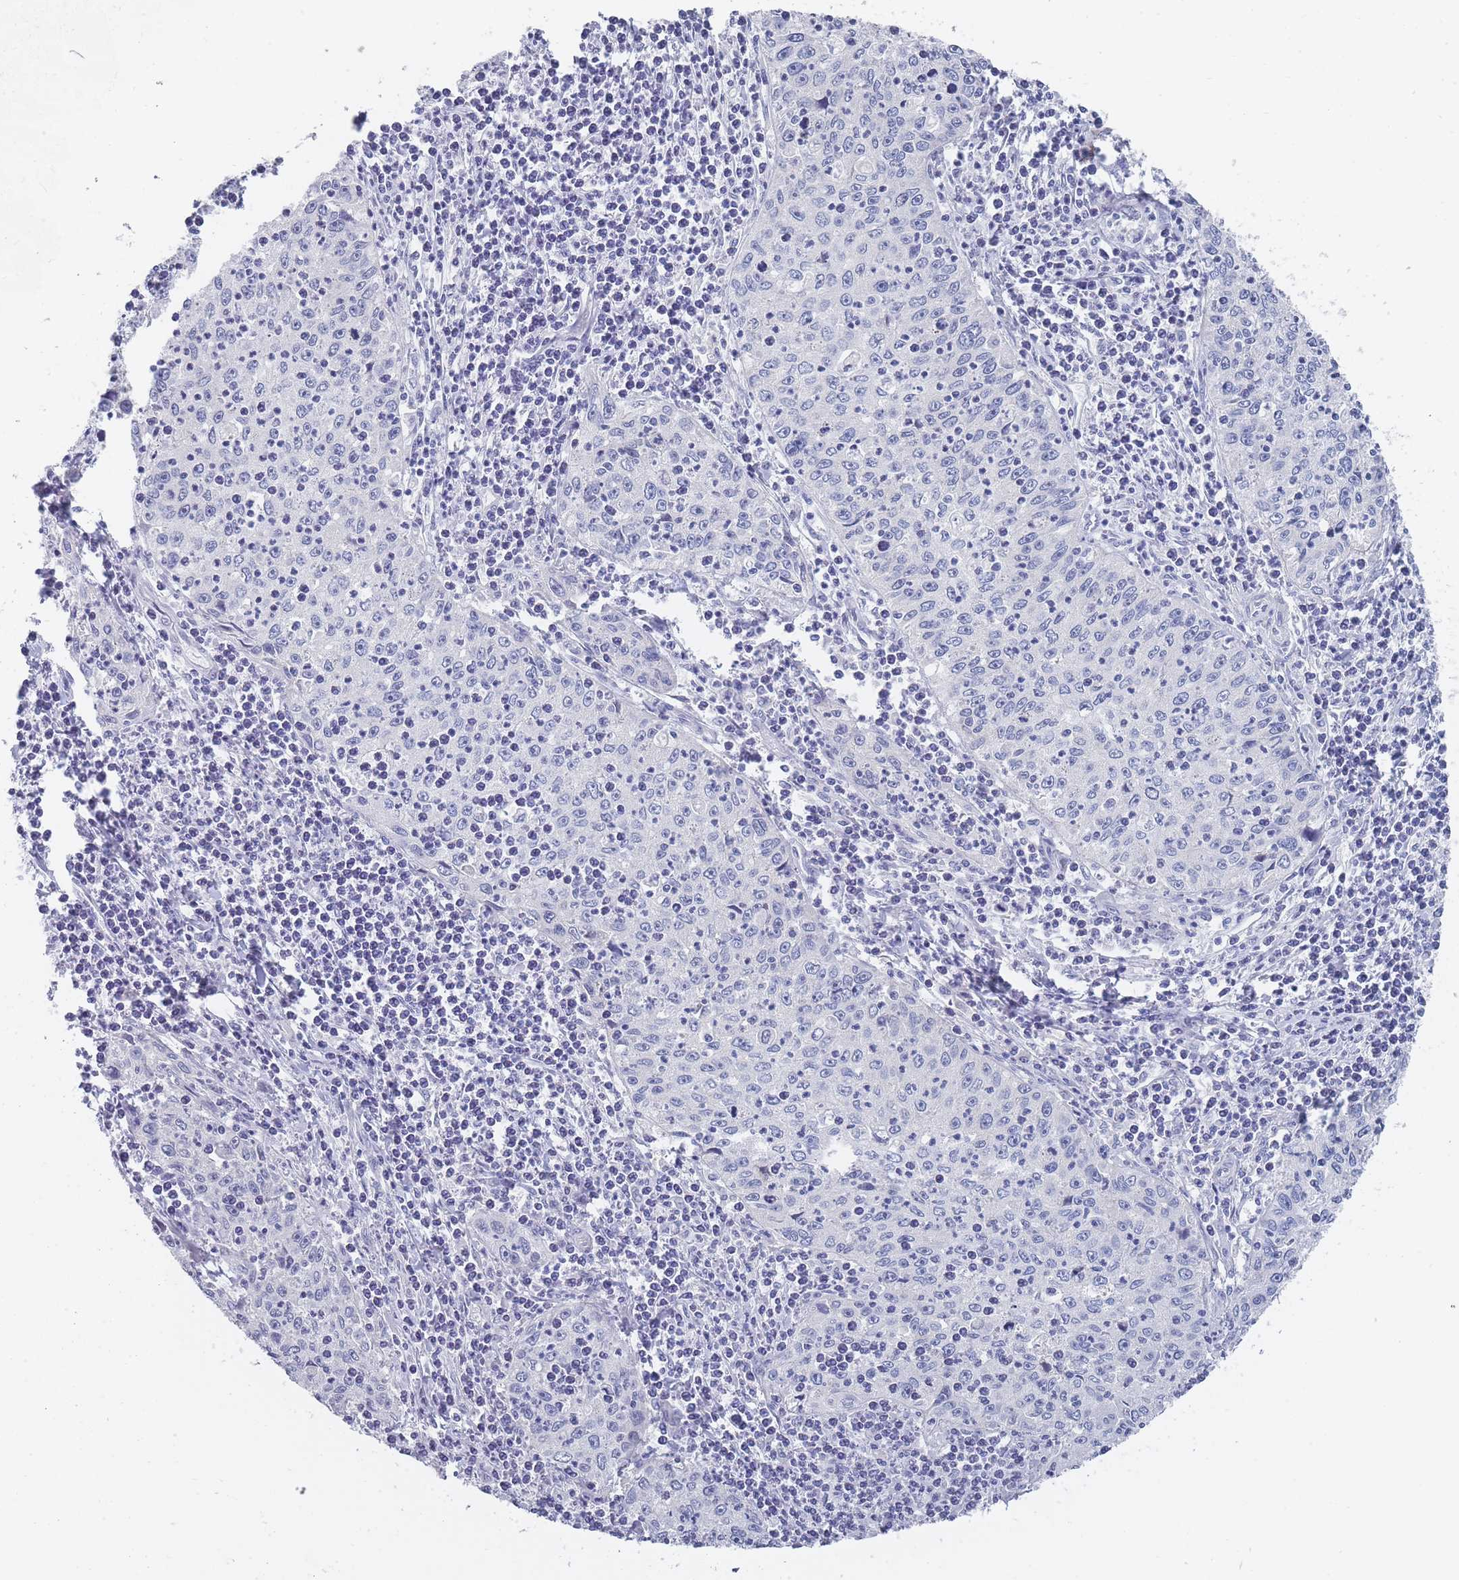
{"staining": {"intensity": "negative", "quantity": "none", "location": "none"}, "tissue": "cervical cancer", "cell_type": "Tumor cells", "image_type": "cancer", "snomed": [{"axis": "morphology", "description": "Squamous cell carcinoma, NOS"}, {"axis": "topography", "description": "Cervix"}], "caption": "A histopathology image of squamous cell carcinoma (cervical) stained for a protein demonstrates no brown staining in tumor cells.", "gene": "PIGU", "patient": {"sex": "female", "age": 30}}